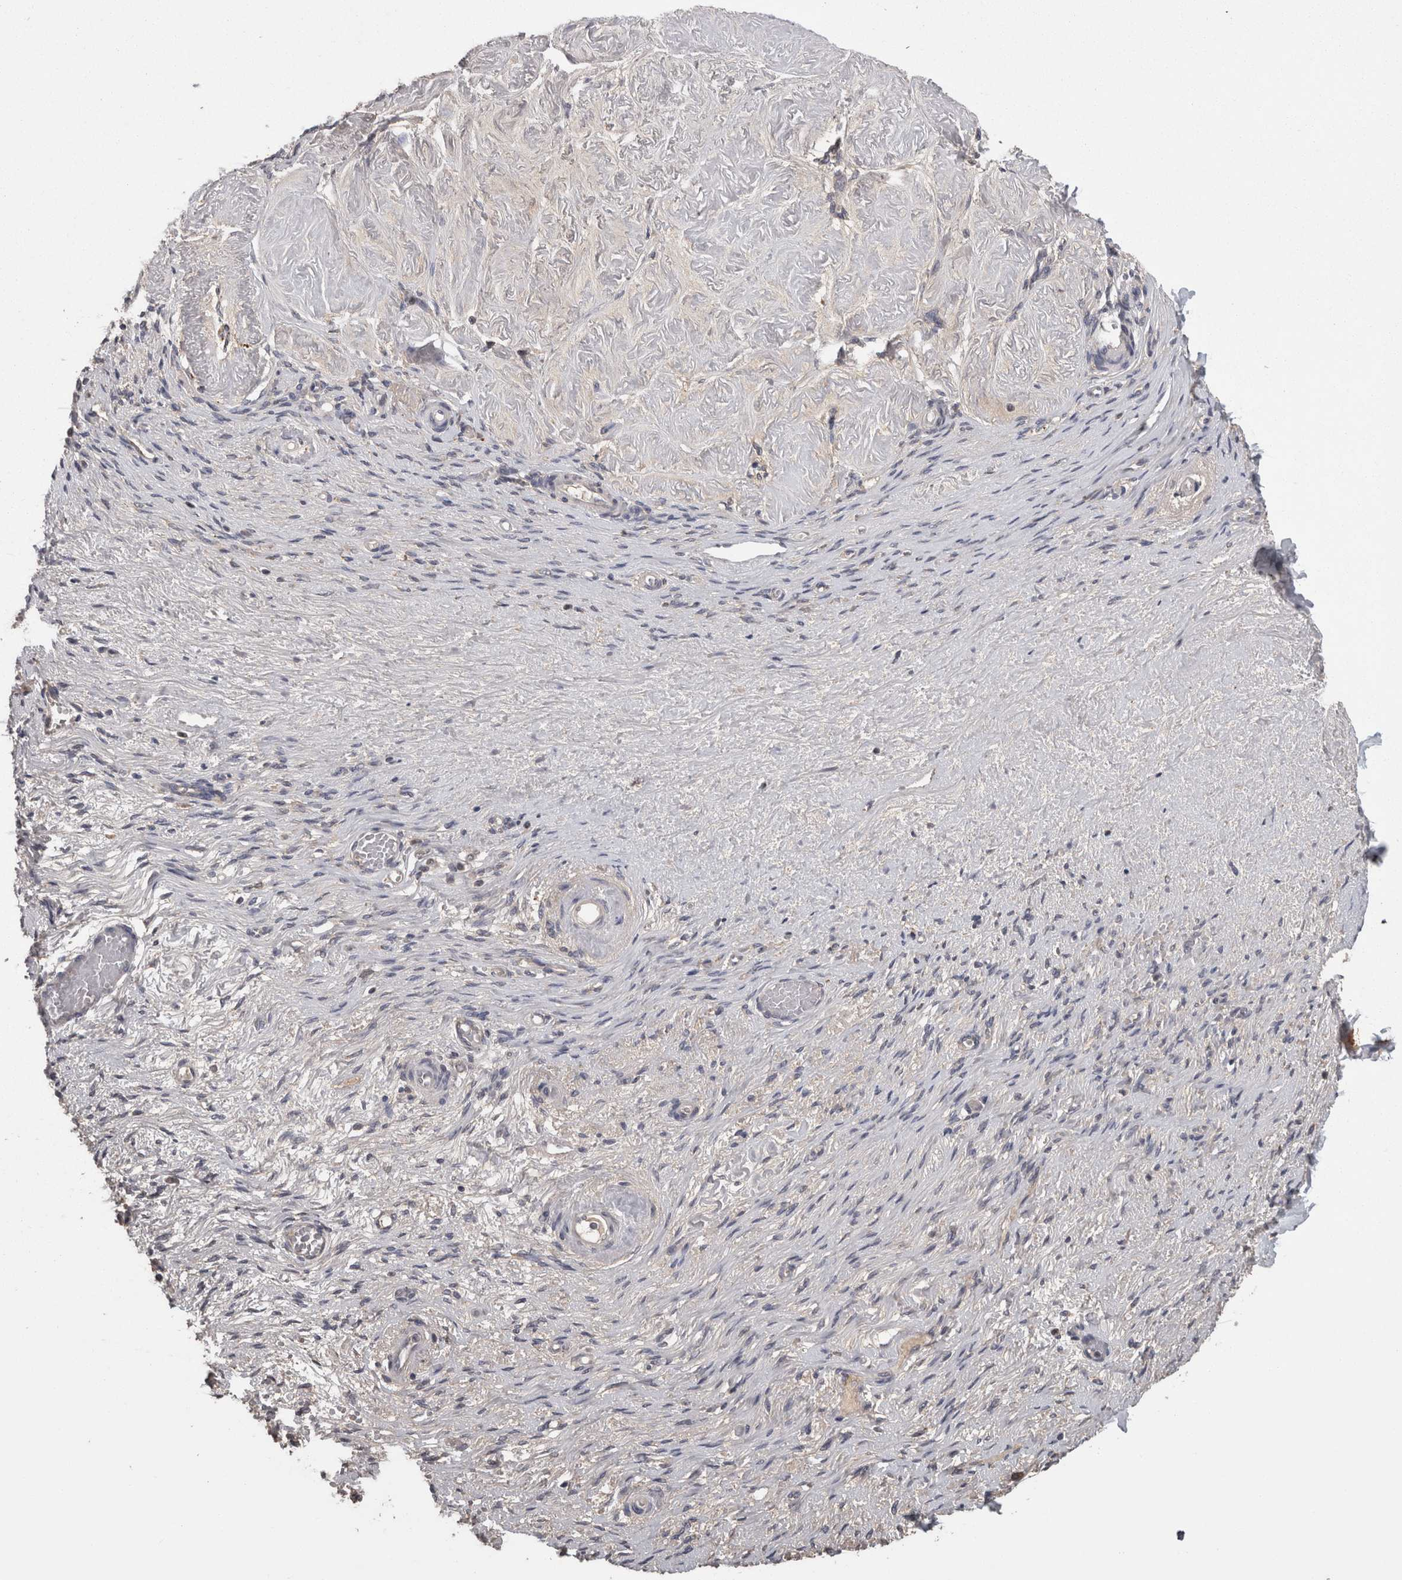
{"staining": {"intensity": "negative", "quantity": "none", "location": "none"}, "tissue": "adipose tissue", "cell_type": "Adipocytes", "image_type": "normal", "snomed": [{"axis": "morphology", "description": "Normal tissue, NOS"}, {"axis": "topography", "description": "Vascular tissue"}, {"axis": "topography", "description": "Fallopian tube"}, {"axis": "topography", "description": "Ovary"}], "caption": "DAB immunohistochemical staining of unremarkable human adipose tissue displays no significant expression in adipocytes.", "gene": "PCM1", "patient": {"sex": "female", "age": 67}}